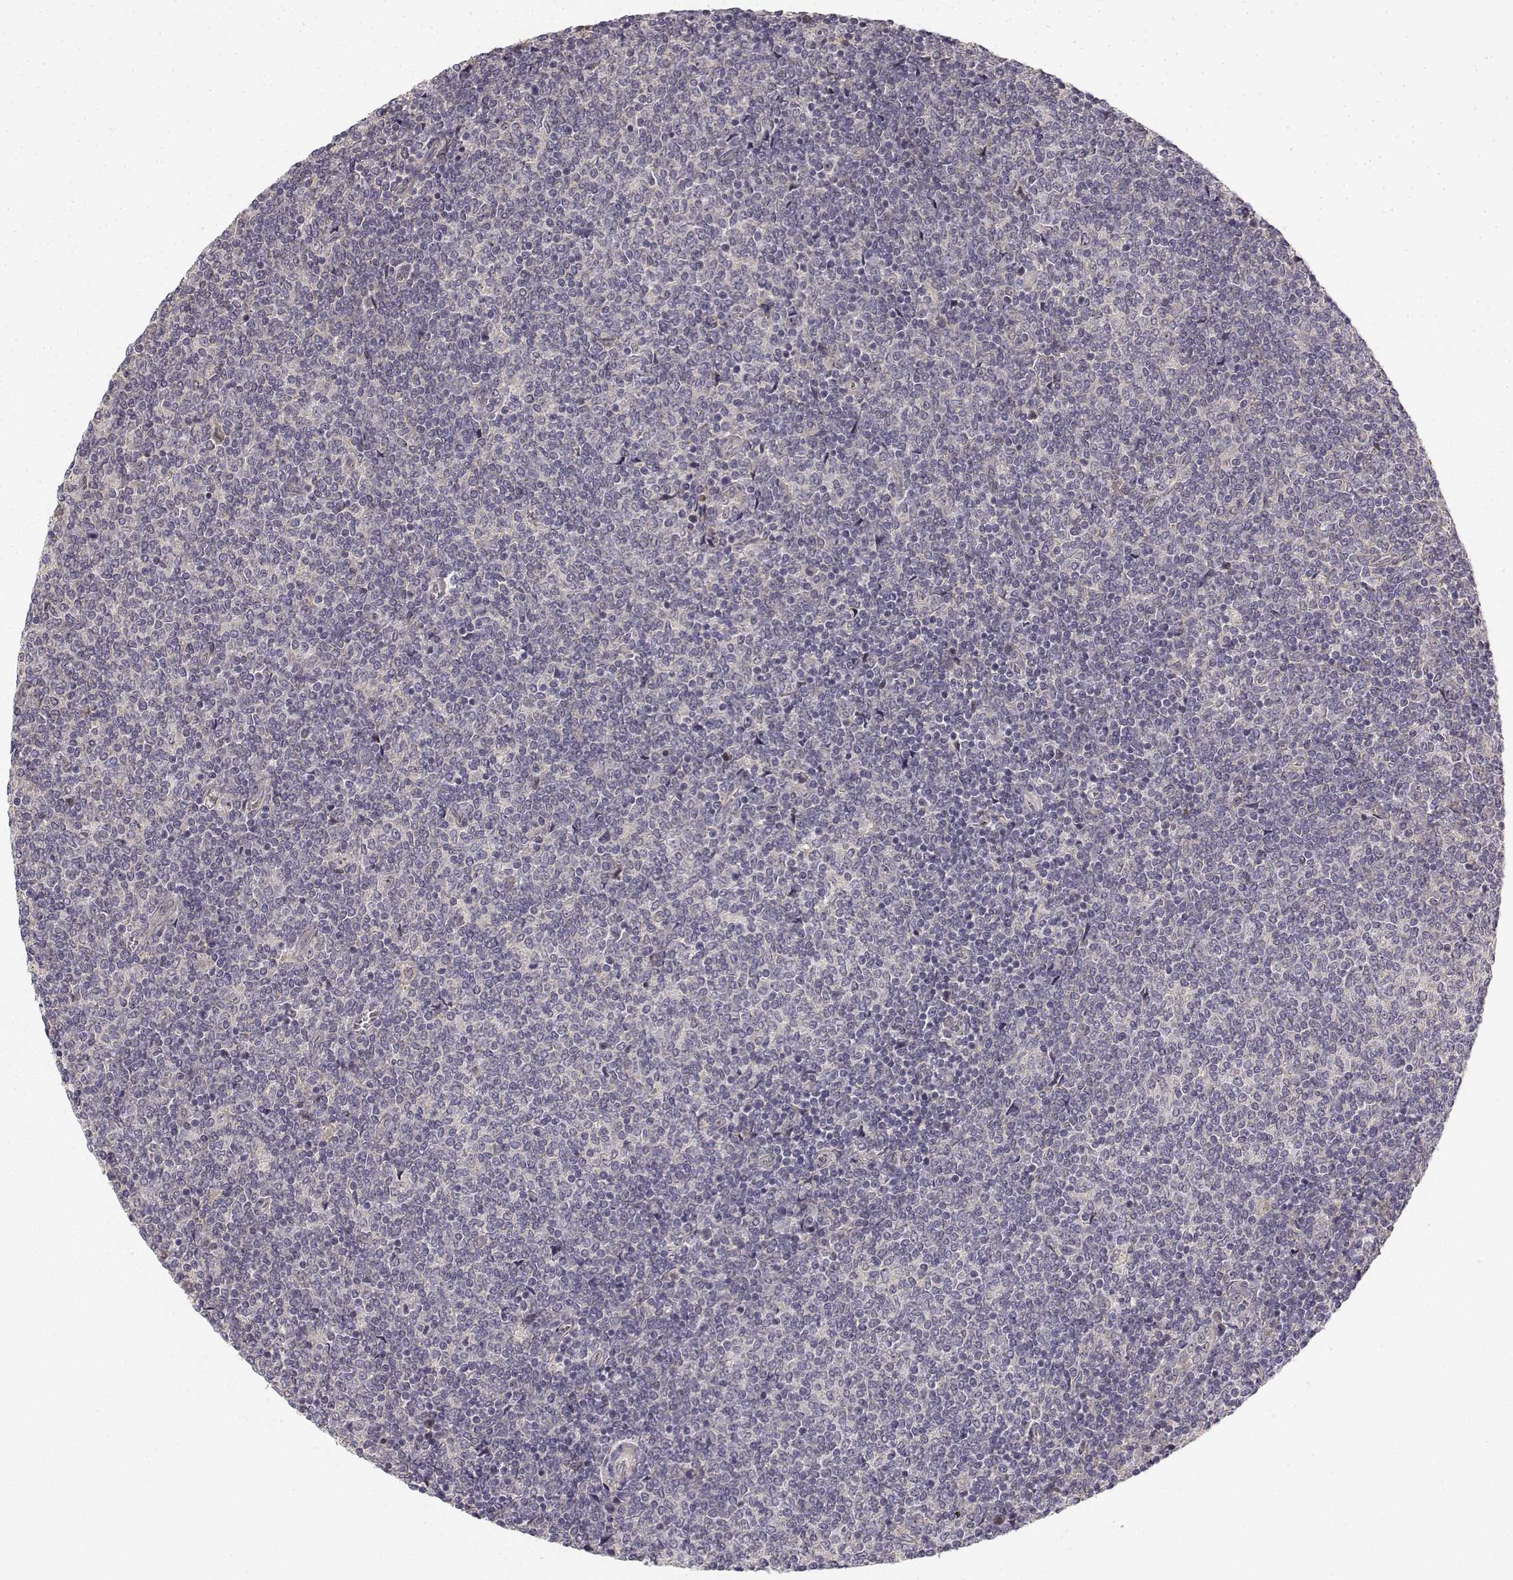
{"staining": {"intensity": "negative", "quantity": "none", "location": "none"}, "tissue": "lymphoma", "cell_type": "Tumor cells", "image_type": "cancer", "snomed": [{"axis": "morphology", "description": "Malignant lymphoma, non-Hodgkin's type, Low grade"}, {"axis": "topography", "description": "Lymph node"}], "caption": "DAB immunohistochemical staining of malignant lymphoma, non-Hodgkin's type (low-grade) reveals no significant positivity in tumor cells. (IHC, brightfield microscopy, high magnification).", "gene": "MED12L", "patient": {"sex": "male", "age": 52}}